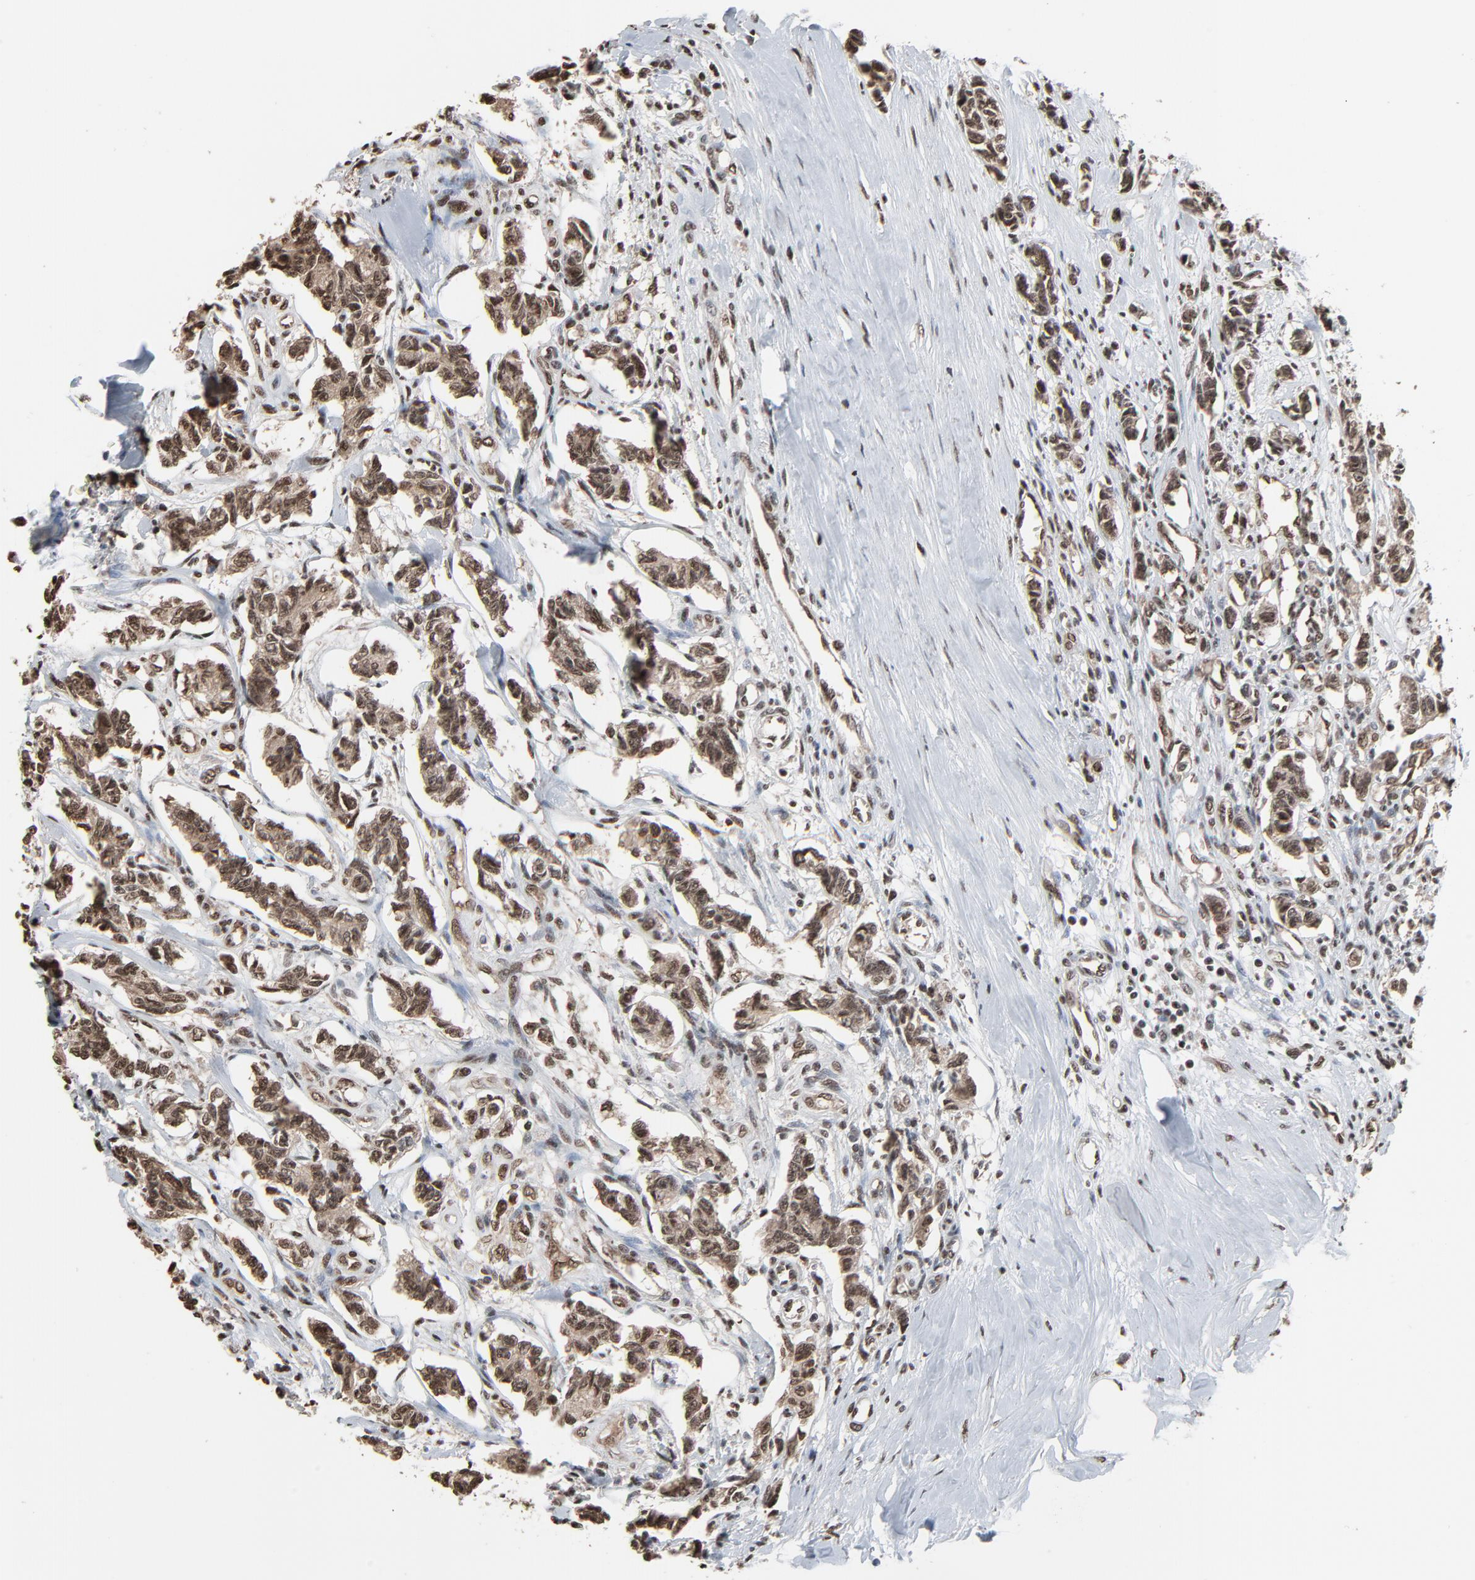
{"staining": {"intensity": "strong", "quantity": "25%-75%", "location": "cytoplasmic/membranous,nuclear"}, "tissue": "renal cancer", "cell_type": "Tumor cells", "image_type": "cancer", "snomed": [{"axis": "morphology", "description": "Carcinoid, malignant, NOS"}, {"axis": "topography", "description": "Kidney"}], "caption": "Malignant carcinoid (renal) stained with a protein marker exhibits strong staining in tumor cells.", "gene": "MEIS2", "patient": {"sex": "female", "age": 41}}